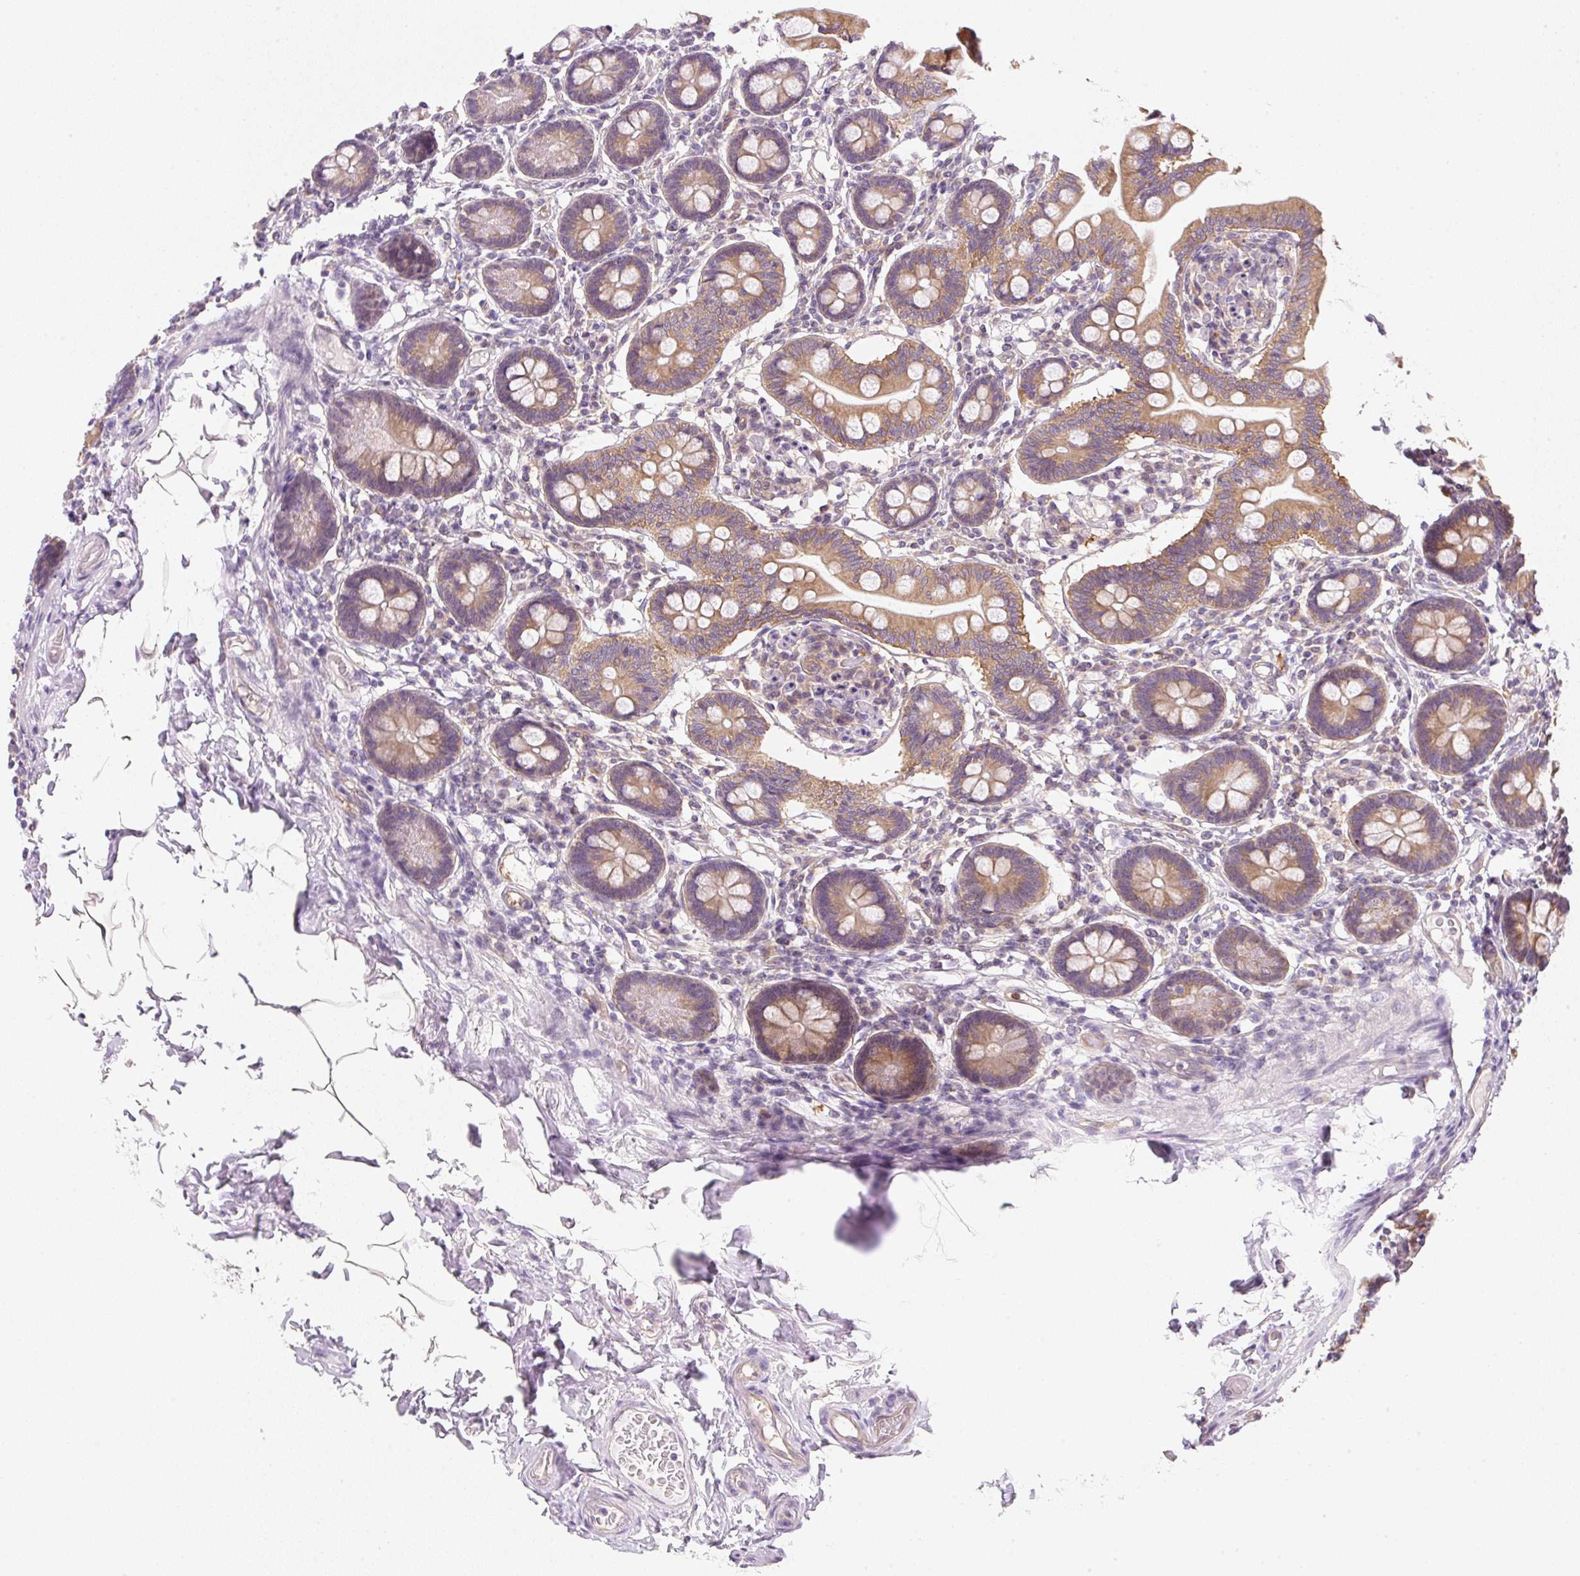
{"staining": {"intensity": "moderate", "quantity": ">75%", "location": "cytoplasmic/membranous"}, "tissue": "small intestine", "cell_type": "Glandular cells", "image_type": "normal", "snomed": [{"axis": "morphology", "description": "Normal tissue, NOS"}, {"axis": "topography", "description": "Small intestine"}], "caption": "There is medium levels of moderate cytoplasmic/membranous staining in glandular cells of unremarkable small intestine, as demonstrated by immunohistochemical staining (brown color).", "gene": "OMA1", "patient": {"sex": "female", "age": 64}}